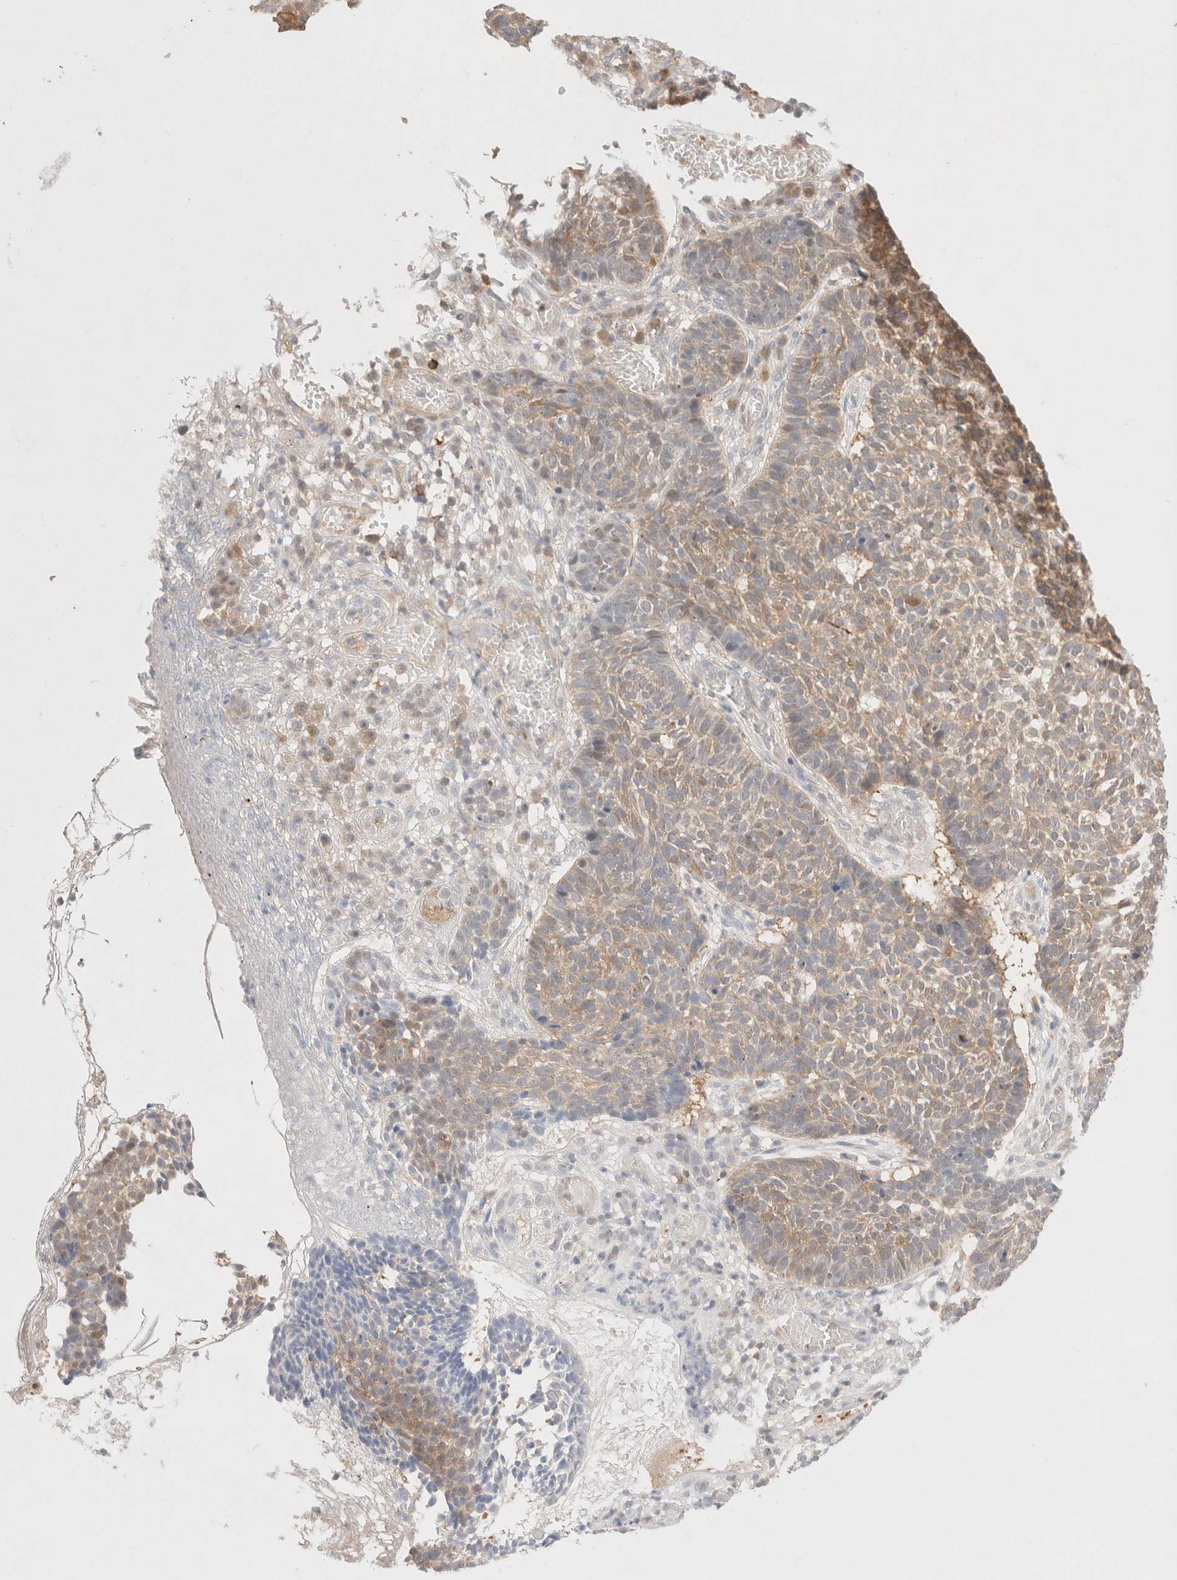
{"staining": {"intensity": "weak", "quantity": ">75%", "location": "cytoplasmic/membranous"}, "tissue": "skin cancer", "cell_type": "Tumor cells", "image_type": "cancer", "snomed": [{"axis": "morphology", "description": "Basal cell carcinoma"}, {"axis": "topography", "description": "Skin"}], "caption": "Protein staining shows weak cytoplasmic/membranous expression in approximately >75% of tumor cells in skin cancer (basal cell carcinoma). (Brightfield microscopy of DAB IHC at high magnification).", "gene": "STARD10", "patient": {"sex": "male", "age": 85}}